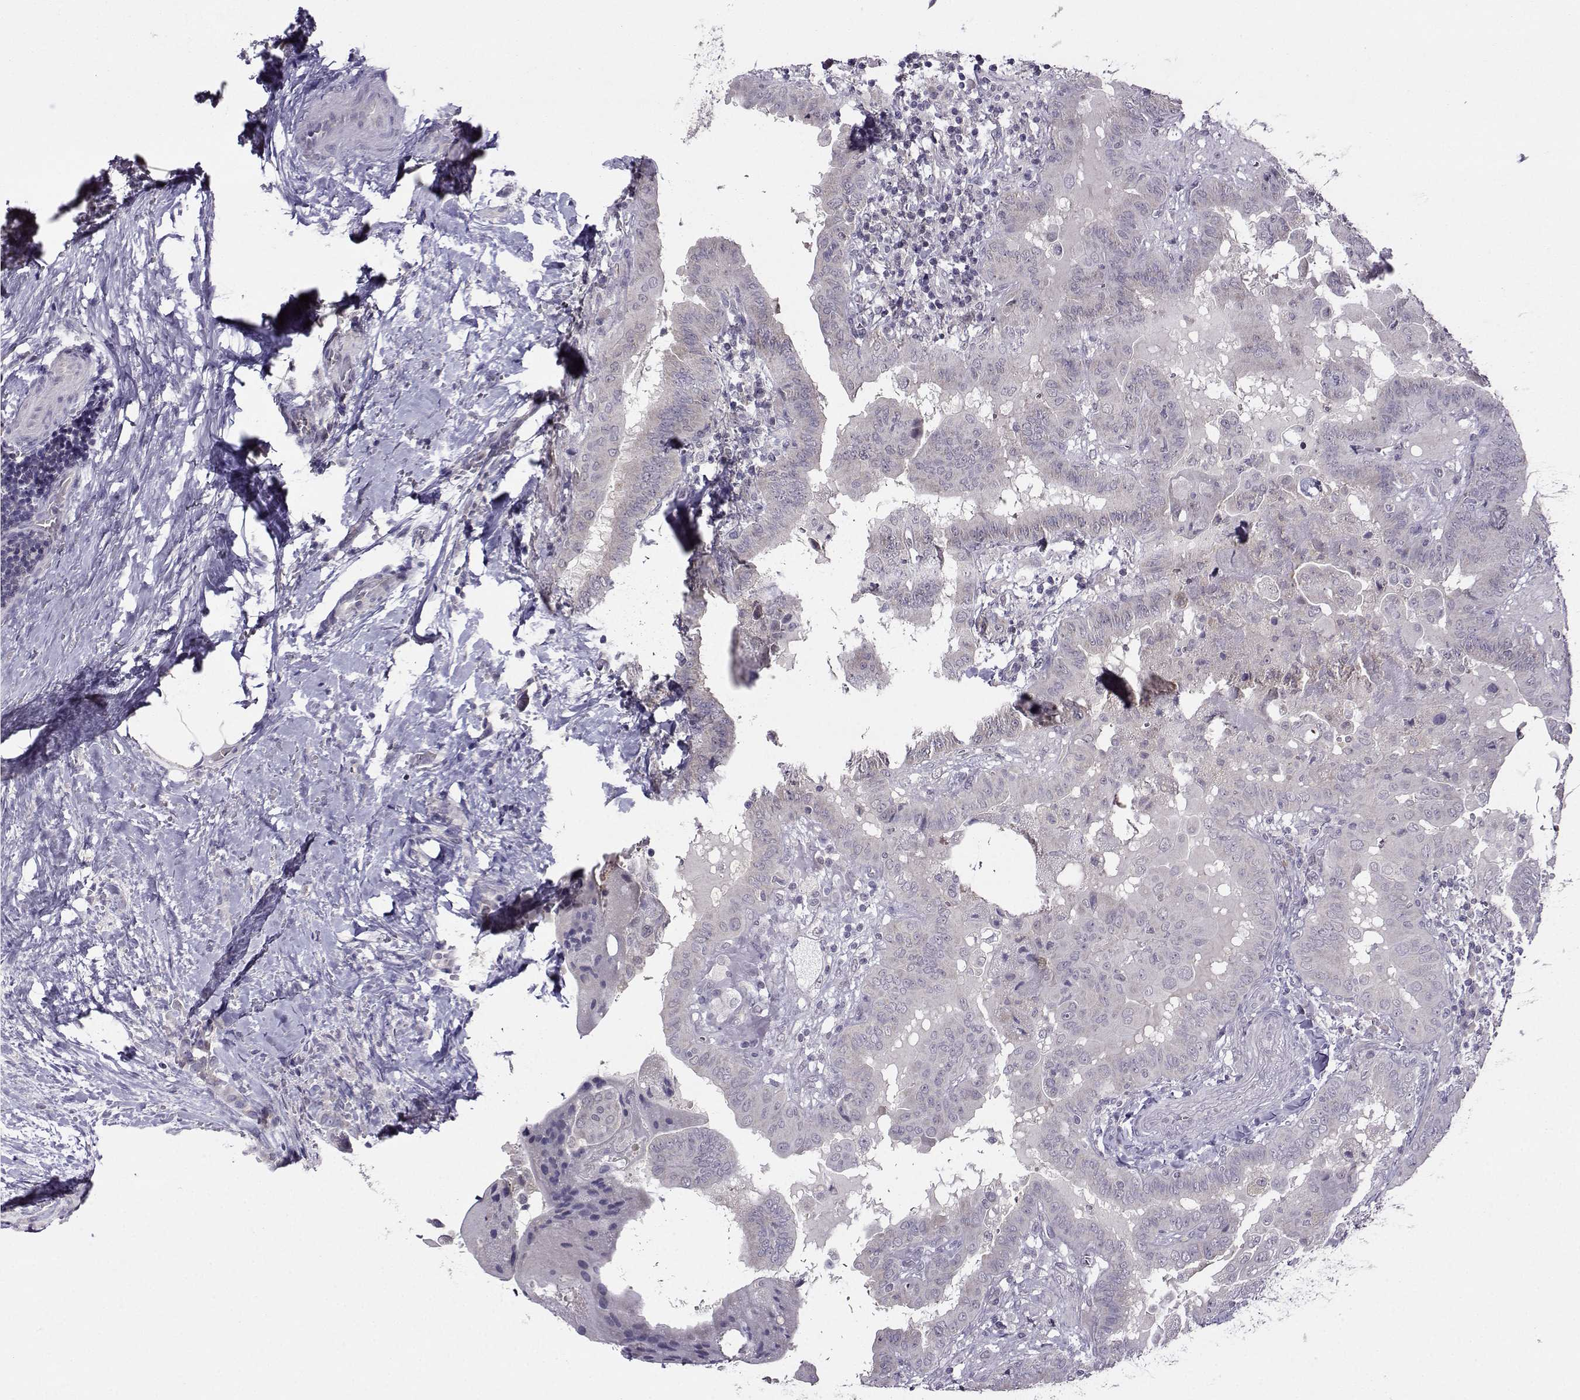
{"staining": {"intensity": "negative", "quantity": "none", "location": "none"}, "tissue": "thyroid cancer", "cell_type": "Tumor cells", "image_type": "cancer", "snomed": [{"axis": "morphology", "description": "Papillary adenocarcinoma, NOS"}, {"axis": "topography", "description": "Thyroid gland"}], "caption": "DAB (3,3'-diaminobenzidine) immunohistochemical staining of human thyroid papillary adenocarcinoma displays no significant staining in tumor cells.", "gene": "DDX20", "patient": {"sex": "female", "age": 37}}